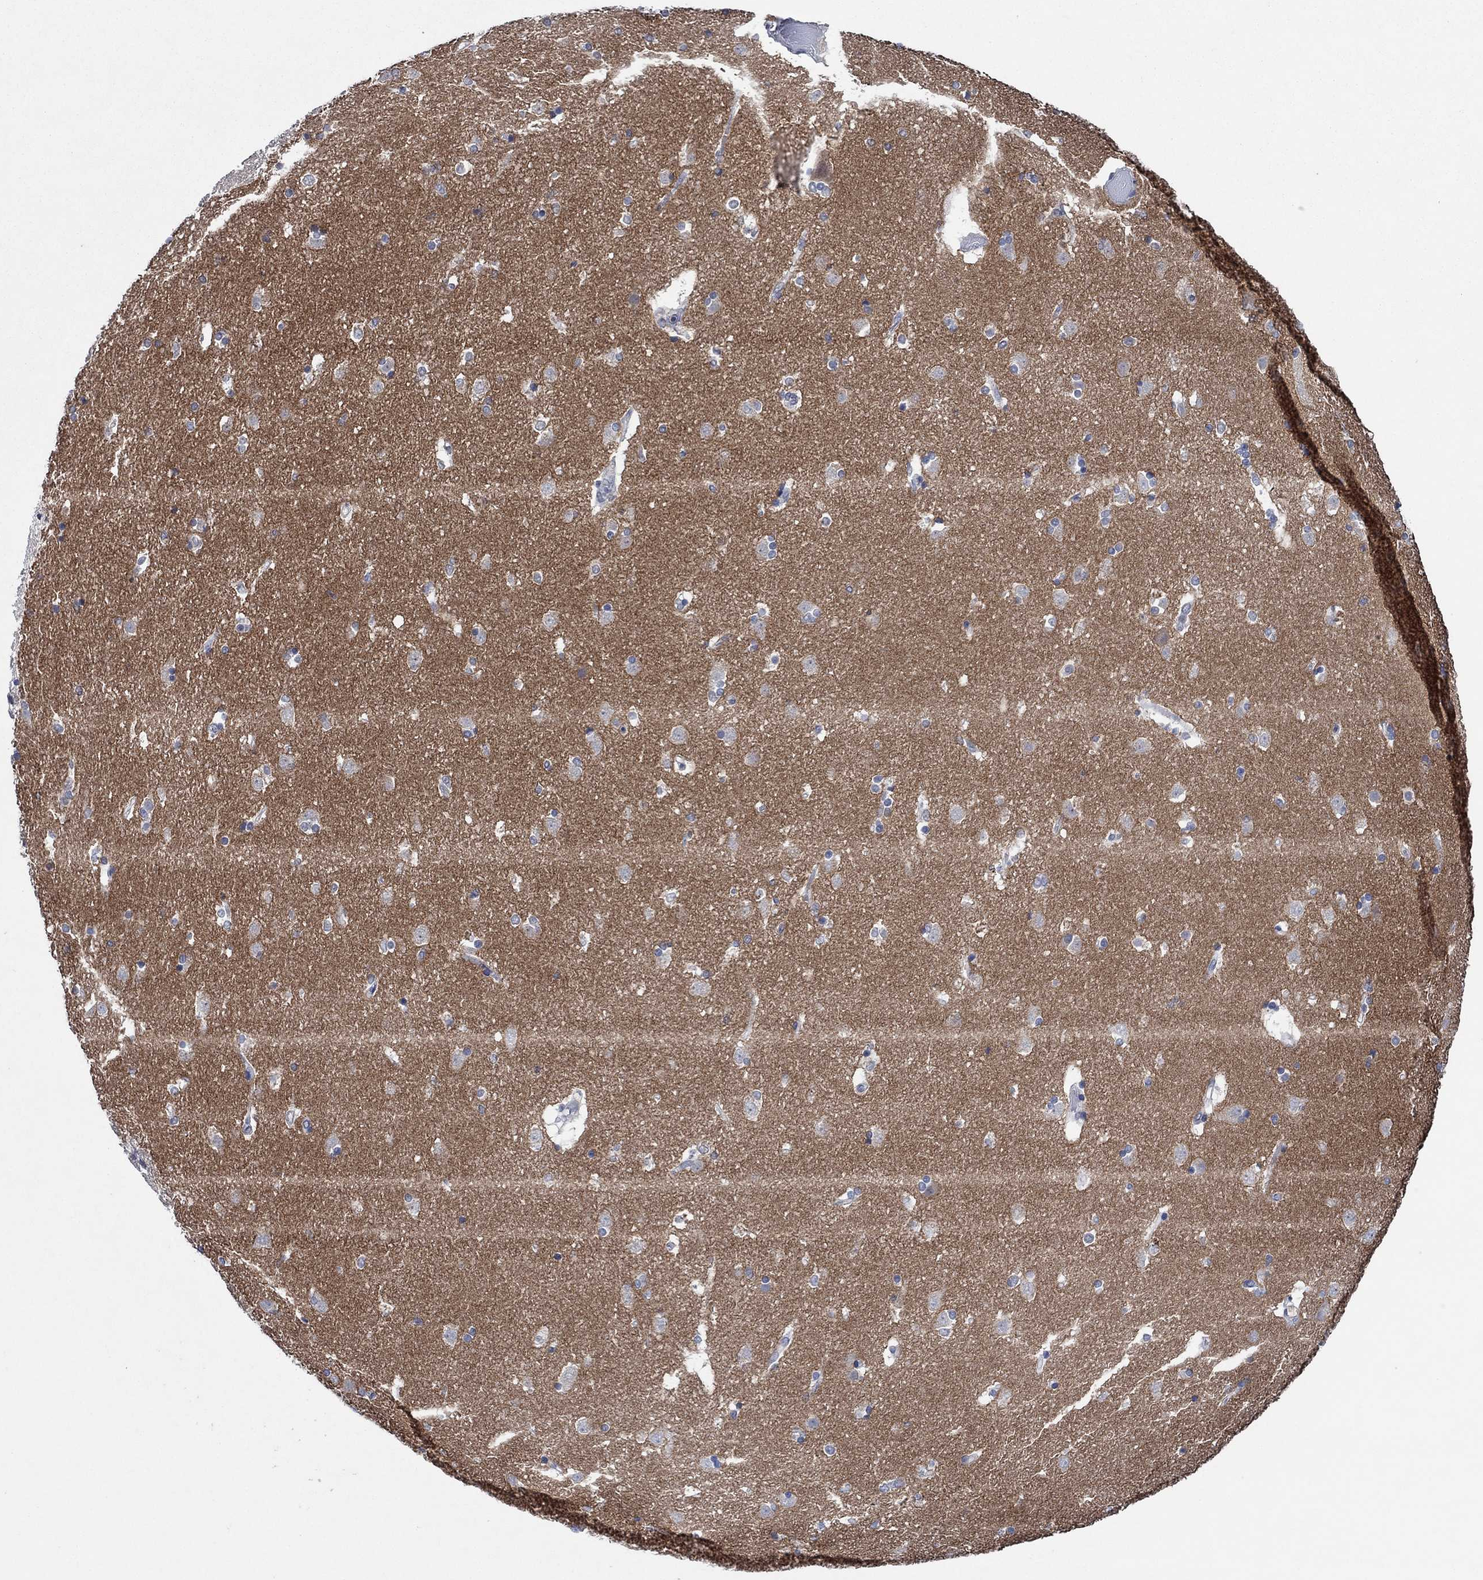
{"staining": {"intensity": "negative", "quantity": "none", "location": "none"}, "tissue": "caudate", "cell_type": "Glial cells", "image_type": "normal", "snomed": [{"axis": "morphology", "description": "Normal tissue, NOS"}, {"axis": "topography", "description": "Lateral ventricle wall"}], "caption": "Benign caudate was stained to show a protein in brown. There is no significant expression in glial cells. (Brightfield microscopy of DAB (3,3'-diaminobenzidine) IHC at high magnification).", "gene": "PRRT3", "patient": {"sex": "male", "age": 51}}